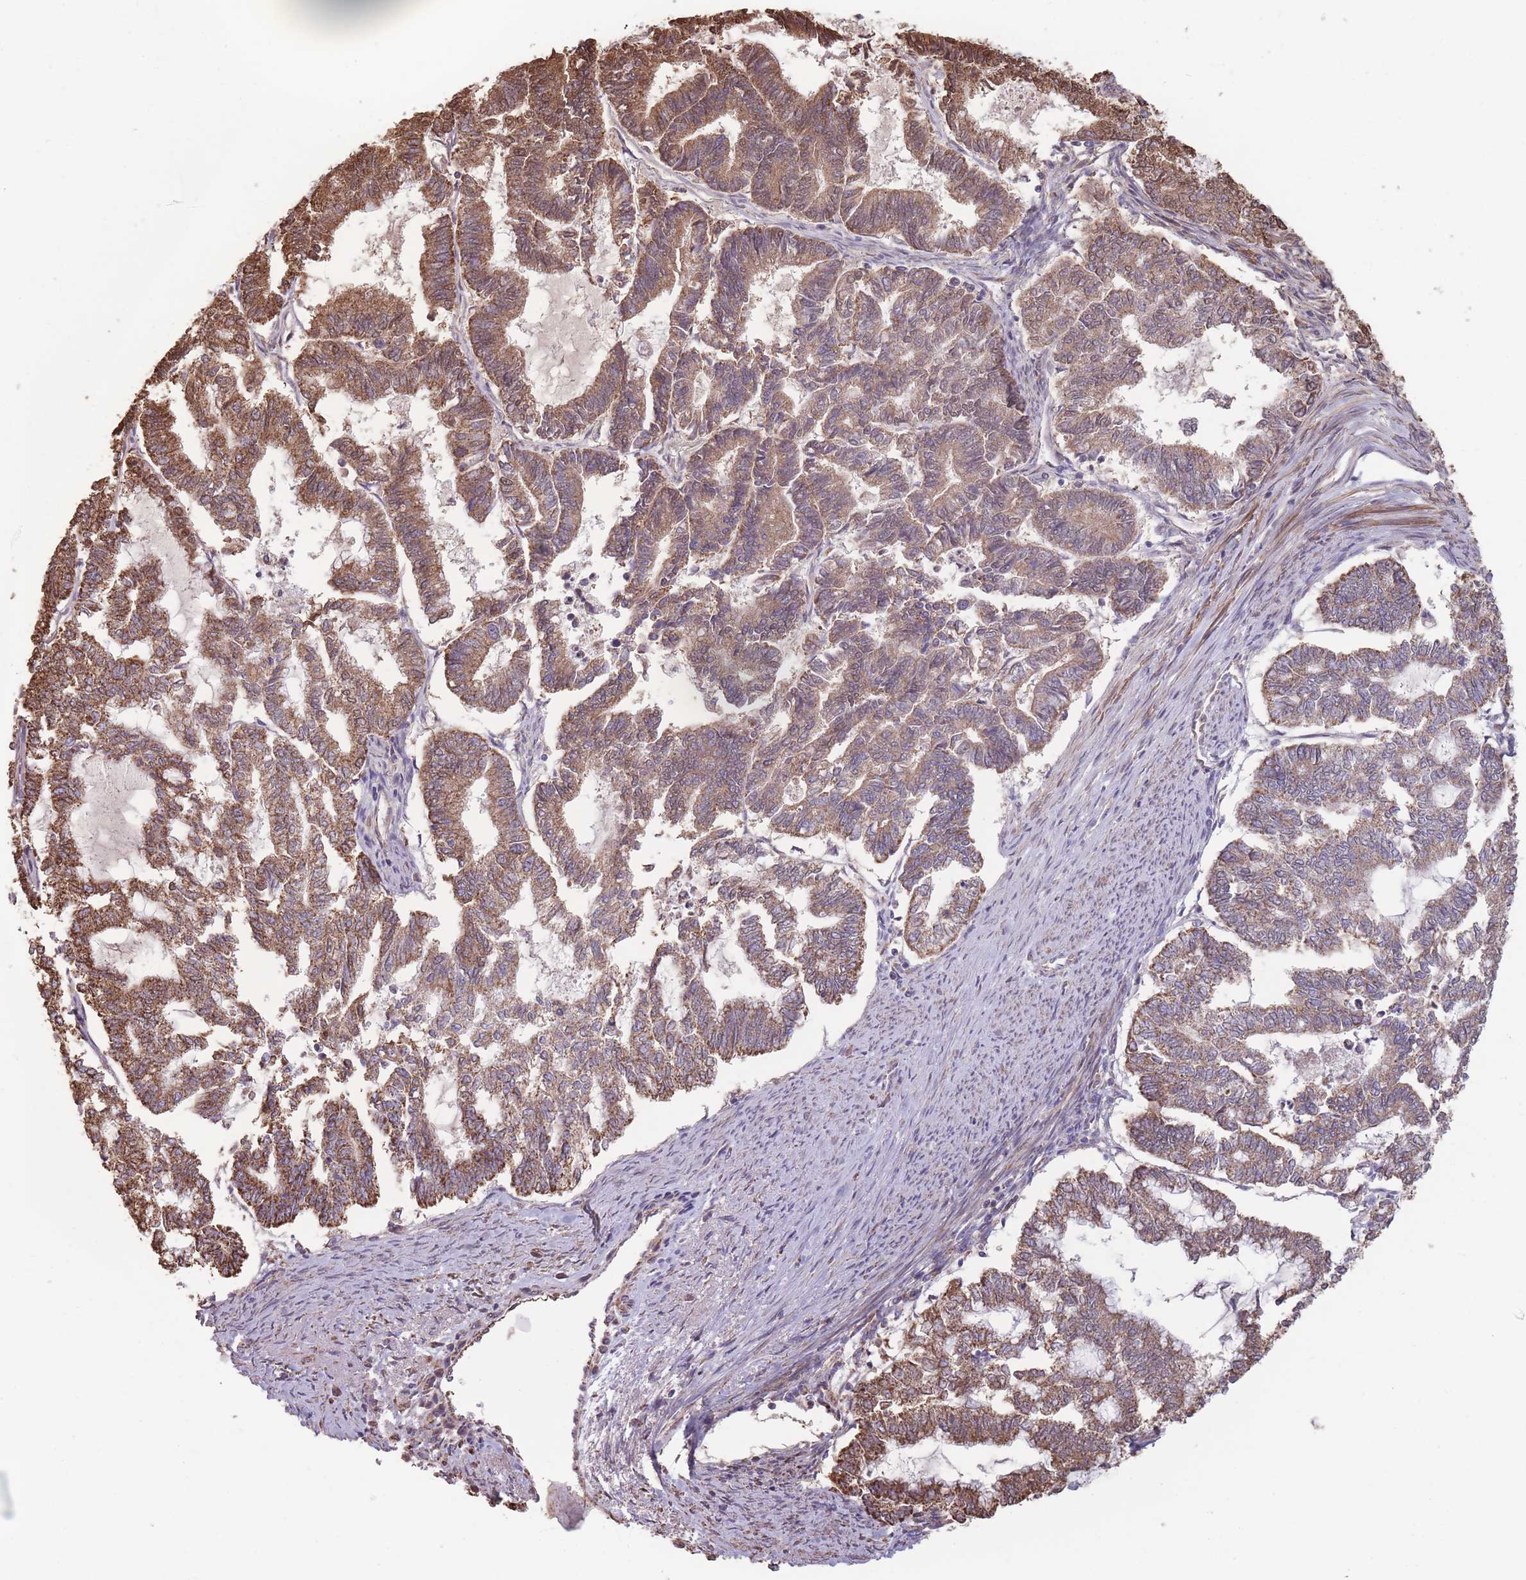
{"staining": {"intensity": "moderate", "quantity": ">75%", "location": "cytoplasmic/membranous"}, "tissue": "endometrial cancer", "cell_type": "Tumor cells", "image_type": "cancer", "snomed": [{"axis": "morphology", "description": "Adenocarcinoma, NOS"}, {"axis": "topography", "description": "Endometrium"}], "caption": "About >75% of tumor cells in human endometrial cancer exhibit moderate cytoplasmic/membranous protein staining as visualized by brown immunohistochemical staining.", "gene": "KIF16B", "patient": {"sex": "female", "age": 79}}